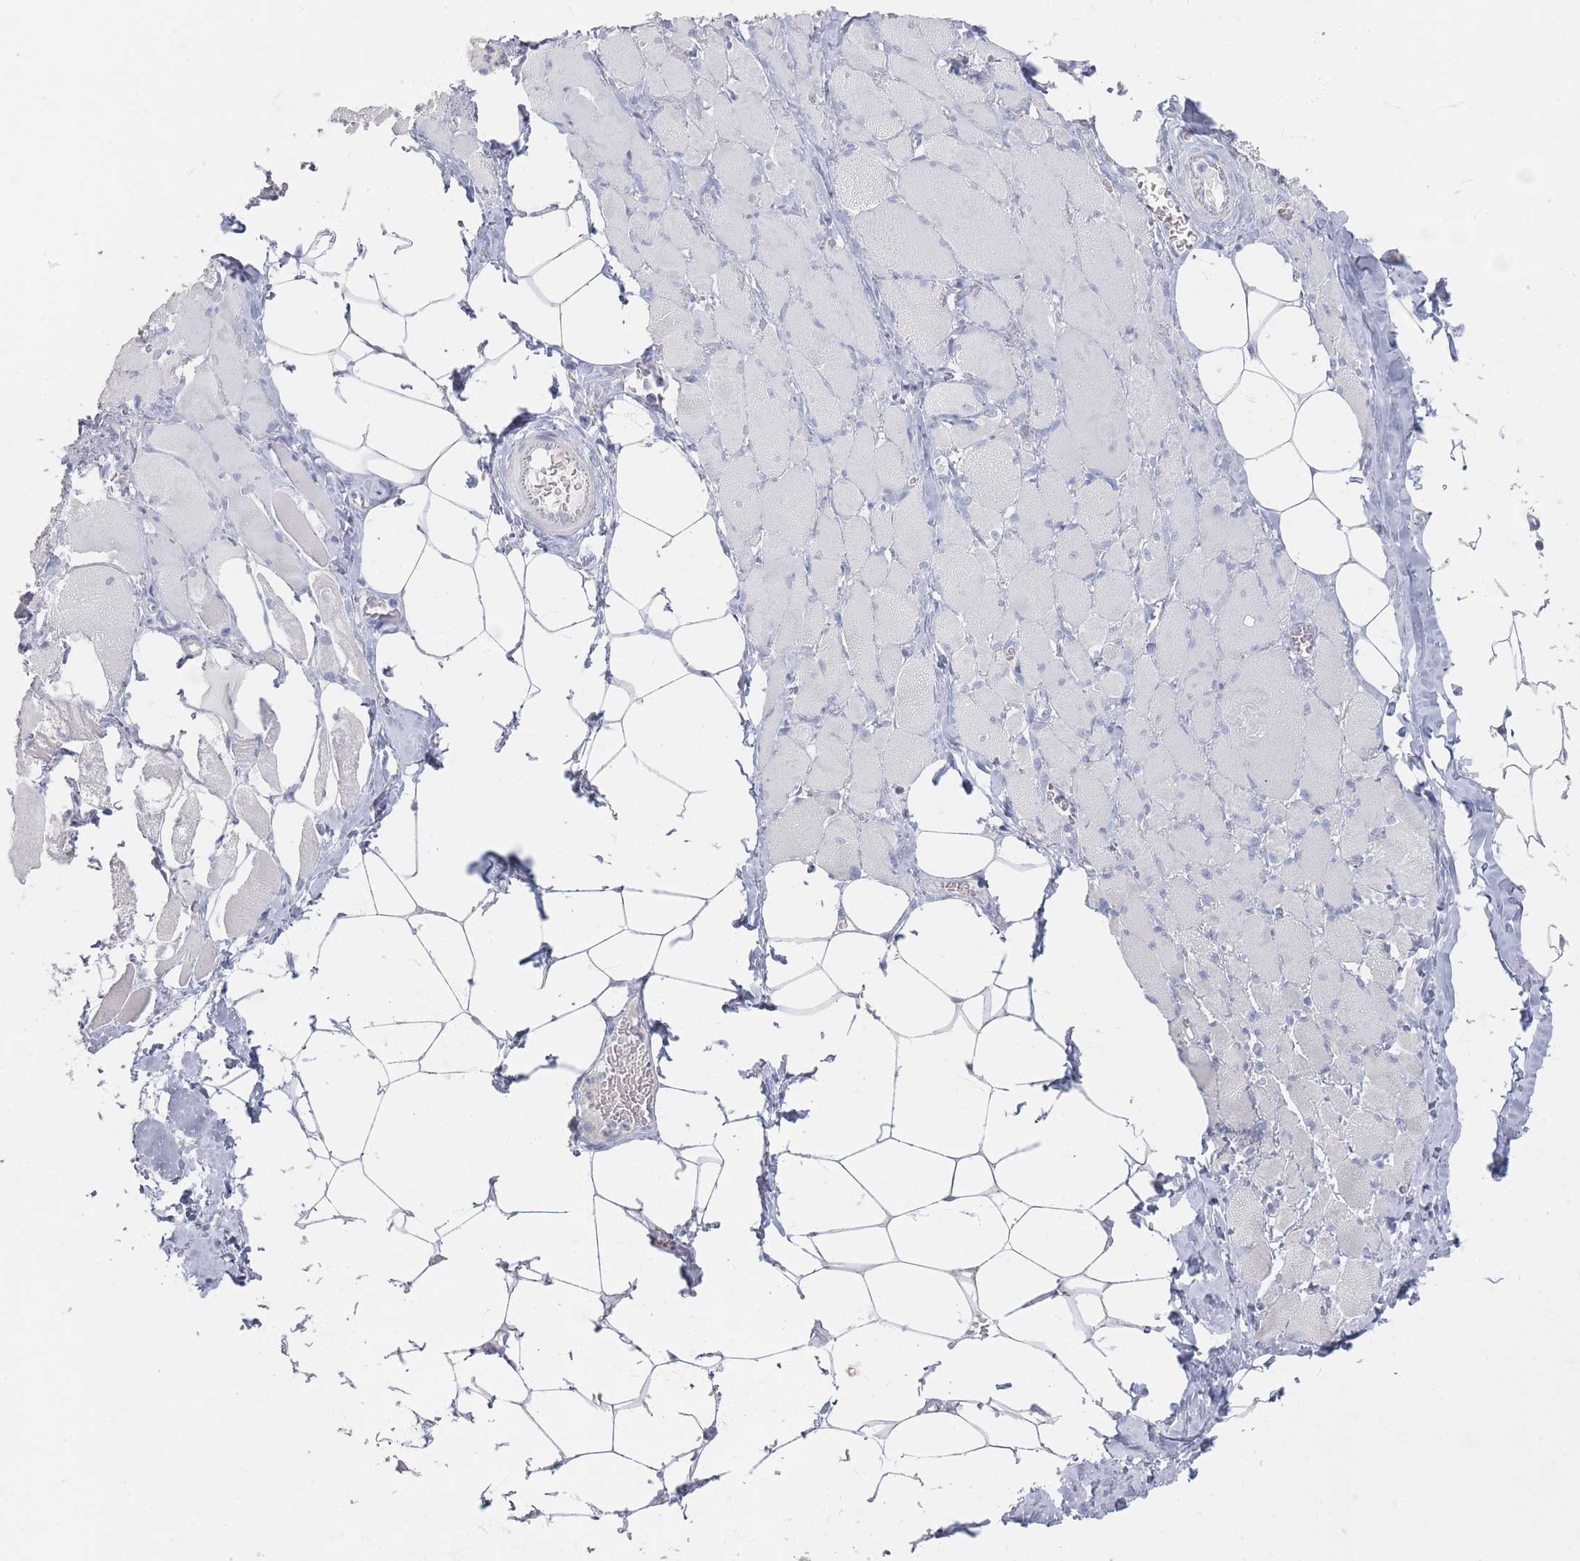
{"staining": {"intensity": "negative", "quantity": "none", "location": "none"}, "tissue": "skeletal muscle", "cell_type": "Myocytes", "image_type": "normal", "snomed": [{"axis": "morphology", "description": "Normal tissue, NOS"}, {"axis": "morphology", "description": "Basal cell carcinoma"}, {"axis": "topography", "description": "Skeletal muscle"}], "caption": "Photomicrograph shows no significant protein expression in myocytes of unremarkable skeletal muscle. The staining is performed using DAB (3,3'-diaminobenzidine) brown chromogen with nuclei counter-stained in using hematoxylin.", "gene": "CD37", "patient": {"sex": "female", "age": 64}}